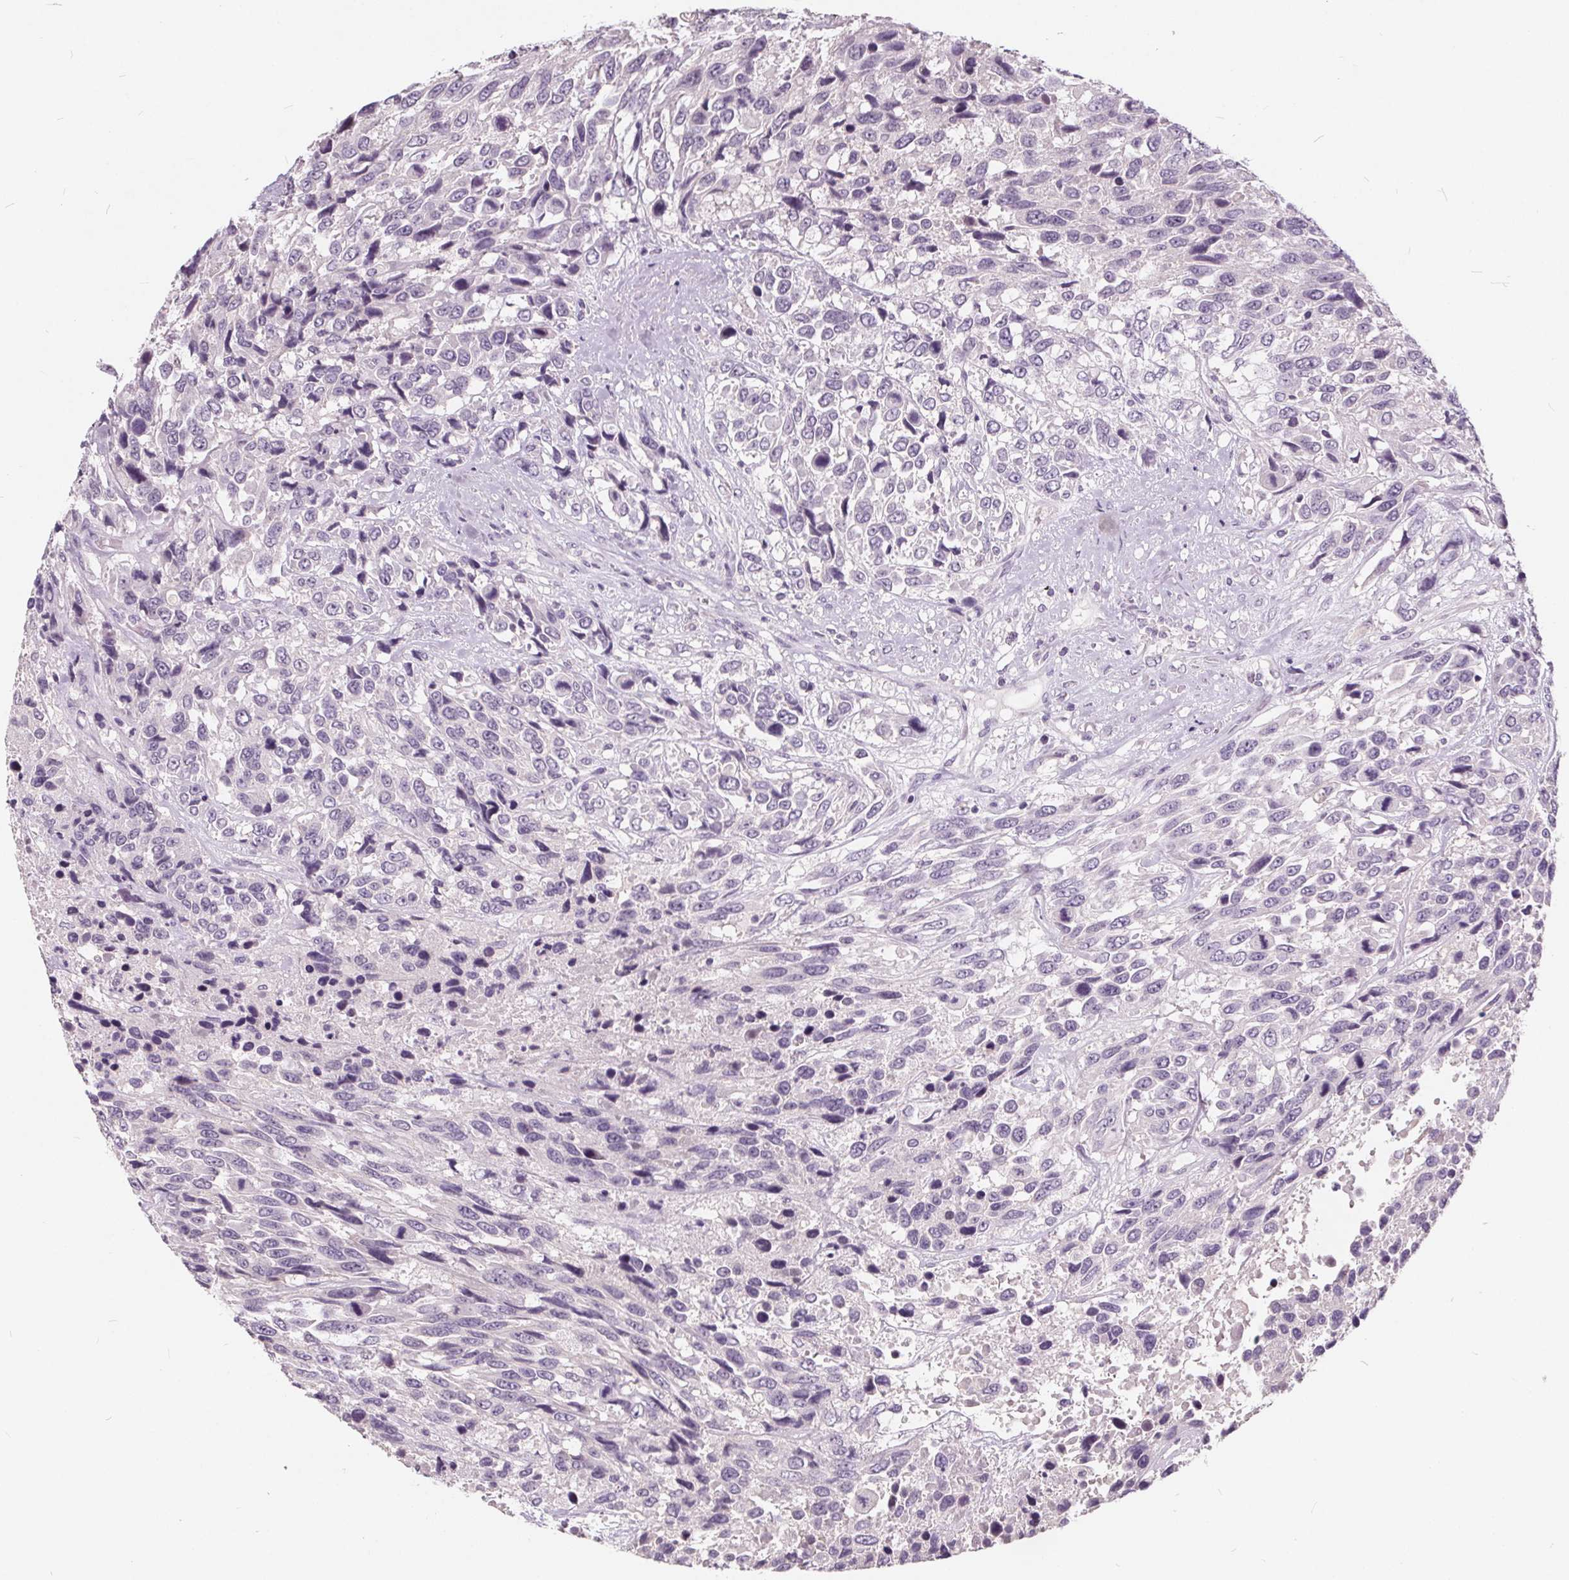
{"staining": {"intensity": "negative", "quantity": "none", "location": "none"}, "tissue": "urothelial cancer", "cell_type": "Tumor cells", "image_type": "cancer", "snomed": [{"axis": "morphology", "description": "Urothelial carcinoma, High grade"}, {"axis": "topography", "description": "Urinary bladder"}], "caption": "An immunohistochemistry (IHC) photomicrograph of urothelial cancer is shown. There is no staining in tumor cells of urothelial cancer.", "gene": "PLA2G2E", "patient": {"sex": "female", "age": 70}}